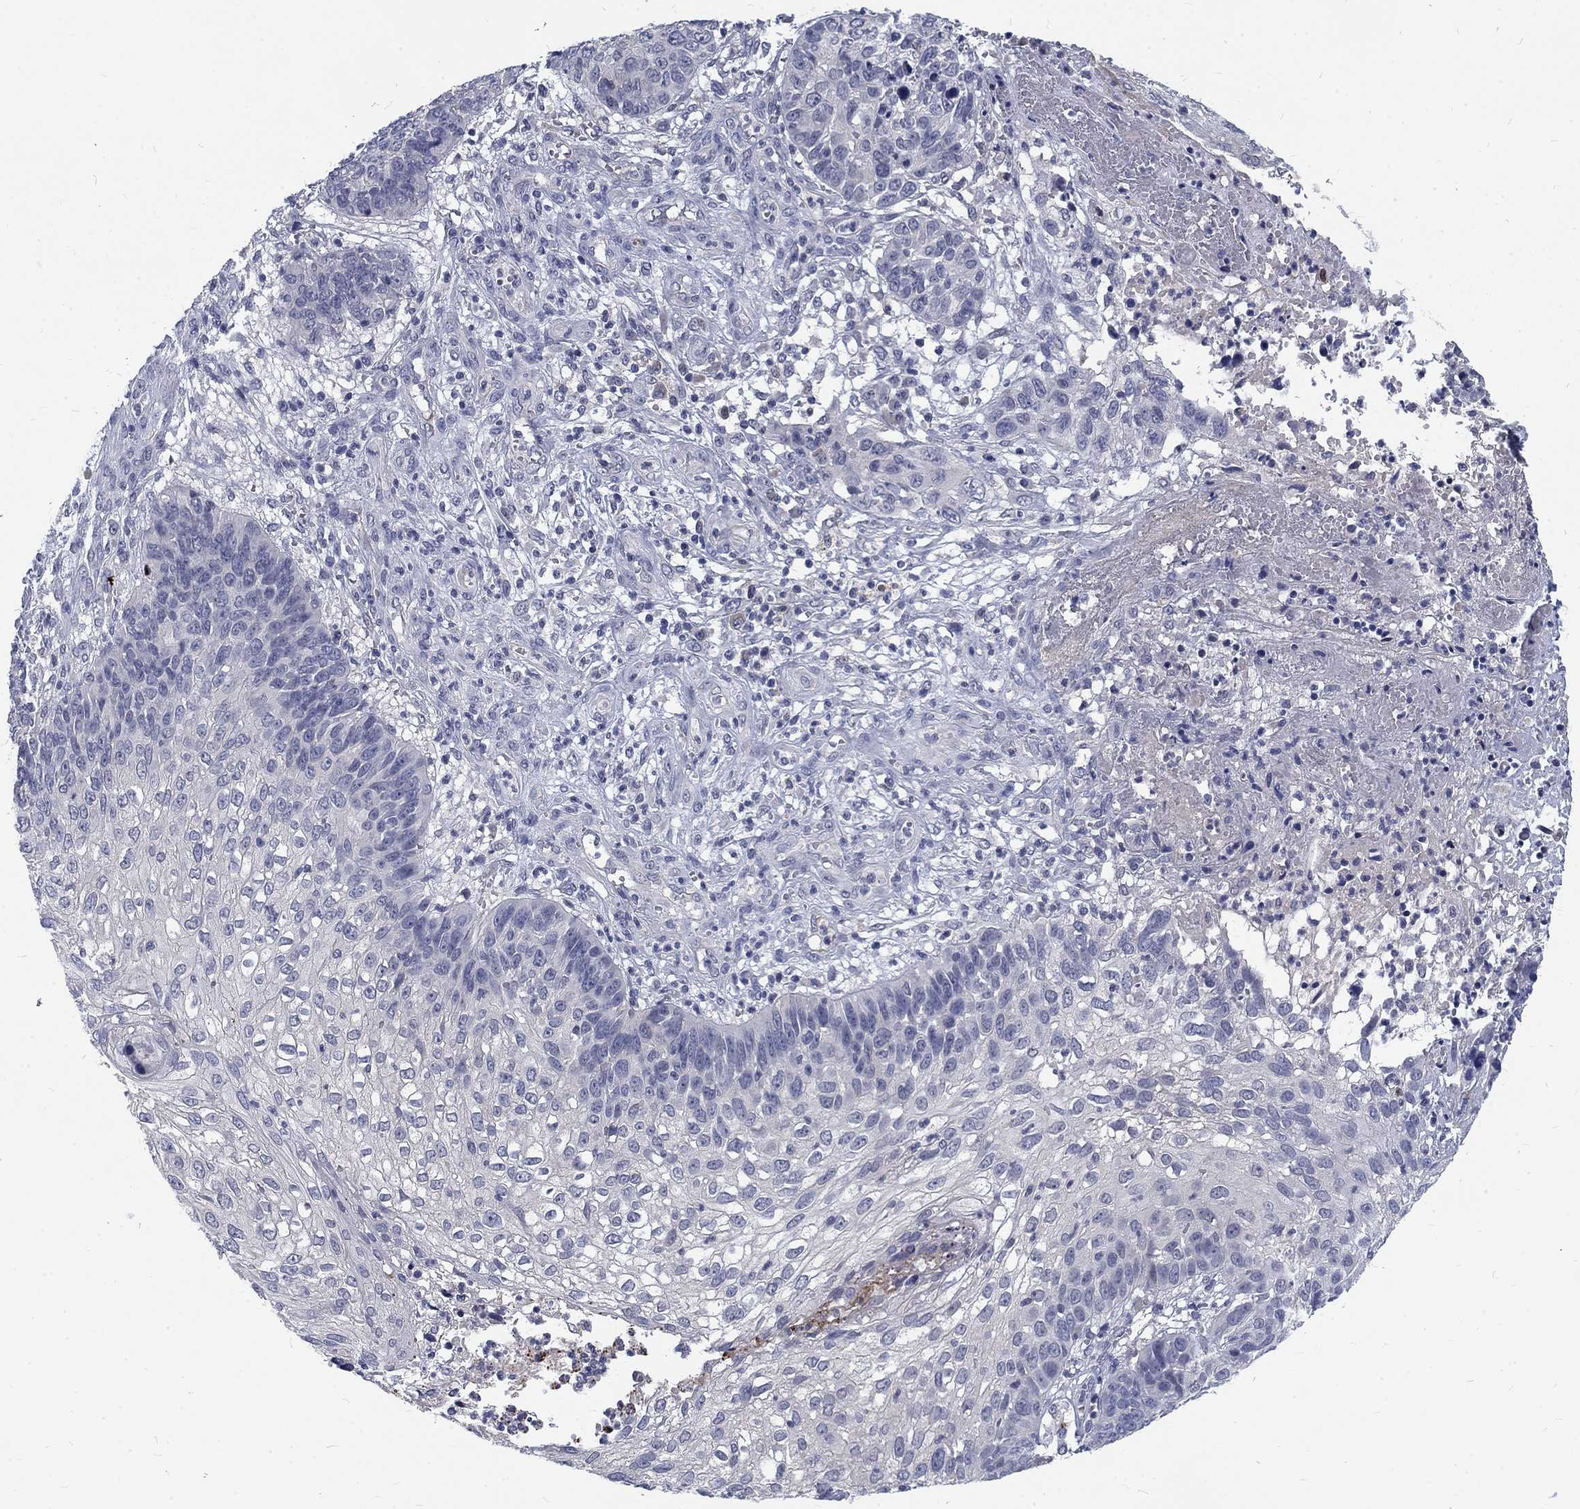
{"staining": {"intensity": "negative", "quantity": "none", "location": "none"}, "tissue": "skin cancer", "cell_type": "Tumor cells", "image_type": "cancer", "snomed": [{"axis": "morphology", "description": "Squamous cell carcinoma, NOS"}, {"axis": "topography", "description": "Skin"}], "caption": "Tumor cells are negative for protein expression in human skin cancer.", "gene": "PHKA1", "patient": {"sex": "male", "age": 92}}